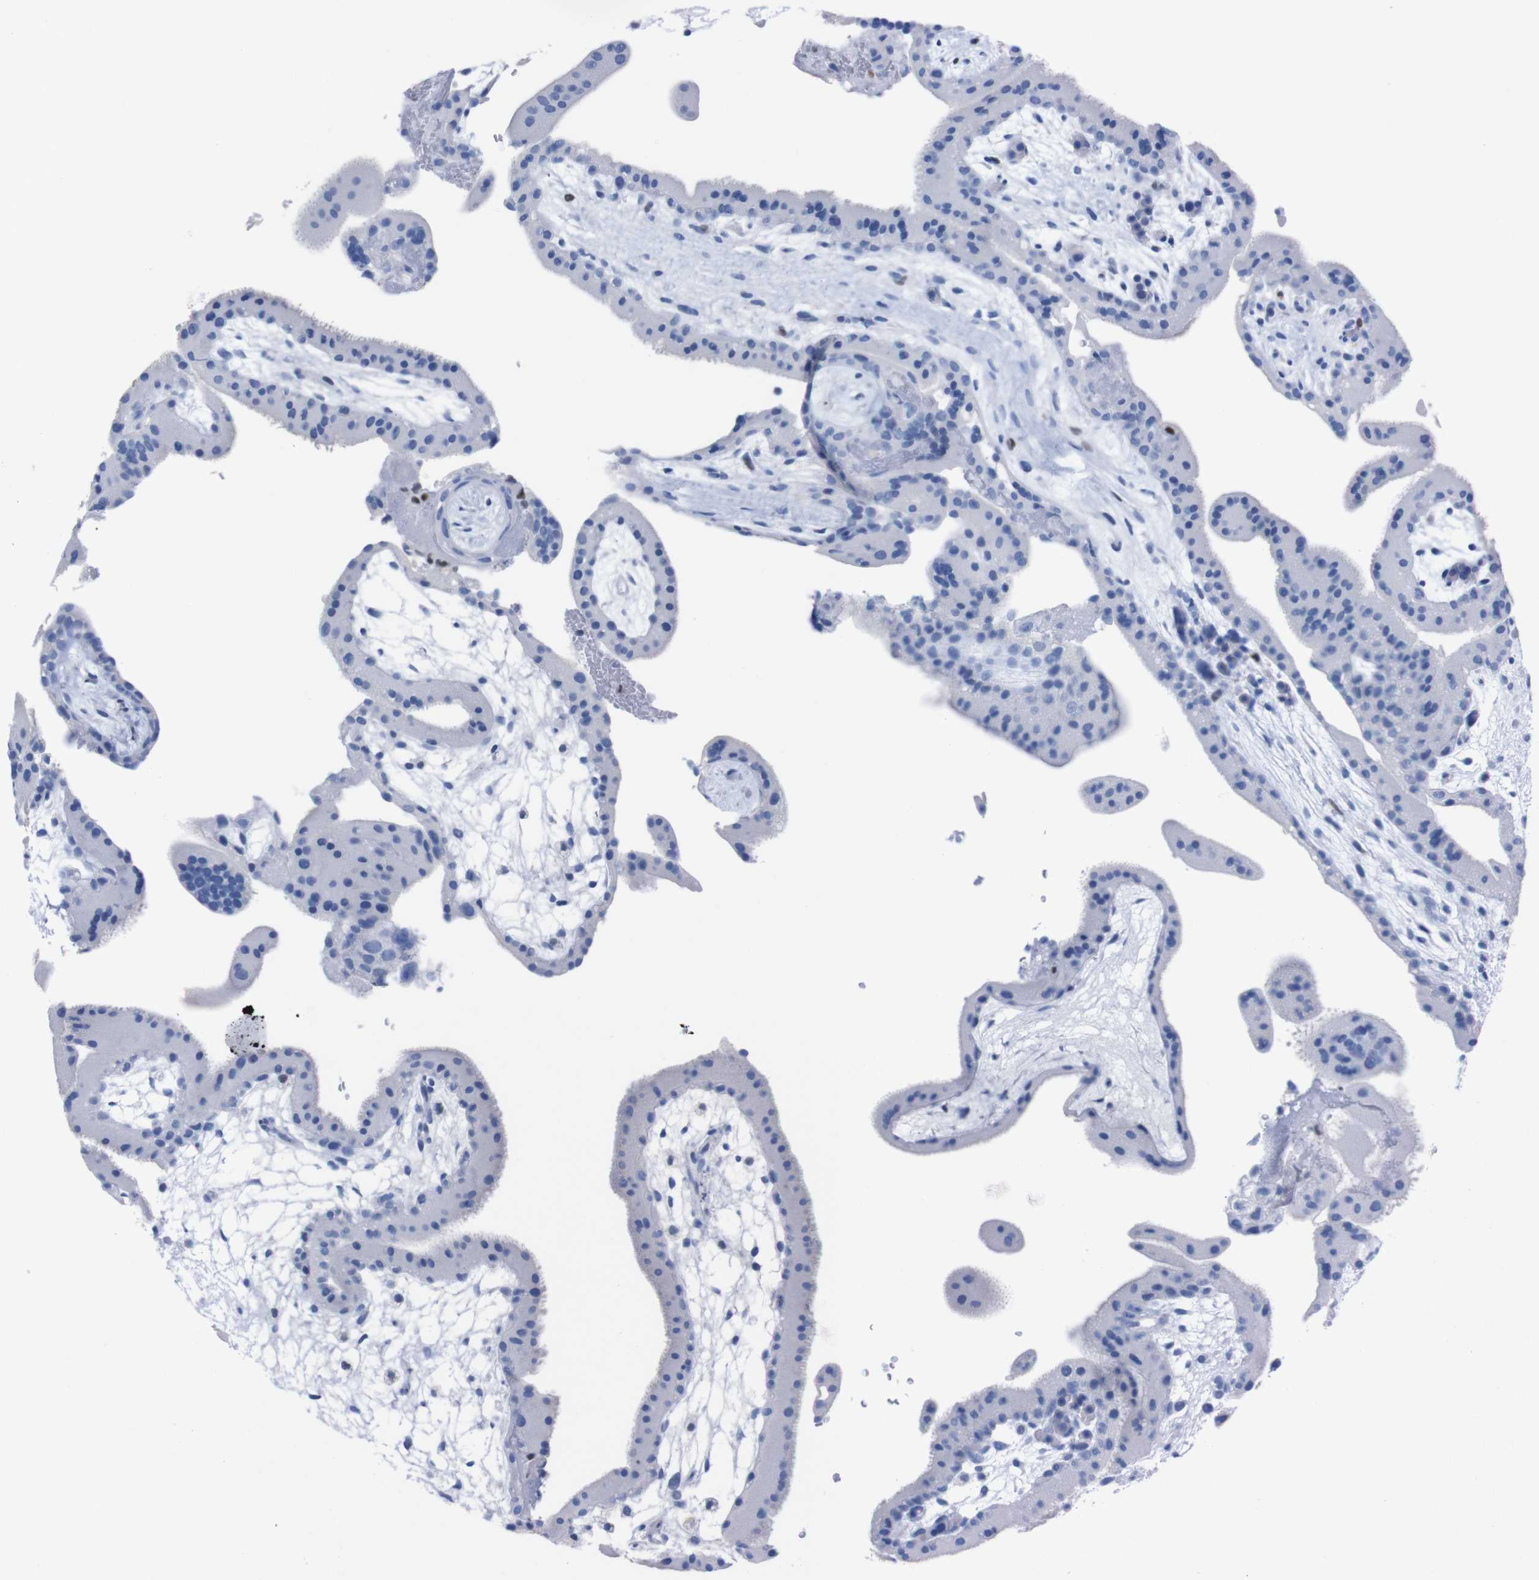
{"staining": {"intensity": "negative", "quantity": "none", "location": "none"}, "tissue": "placenta", "cell_type": "Decidual cells", "image_type": "normal", "snomed": [{"axis": "morphology", "description": "Normal tissue, NOS"}, {"axis": "topography", "description": "Placenta"}], "caption": "This is an IHC histopathology image of benign placenta. There is no expression in decidual cells.", "gene": "P2RY12", "patient": {"sex": "female", "age": 19}}